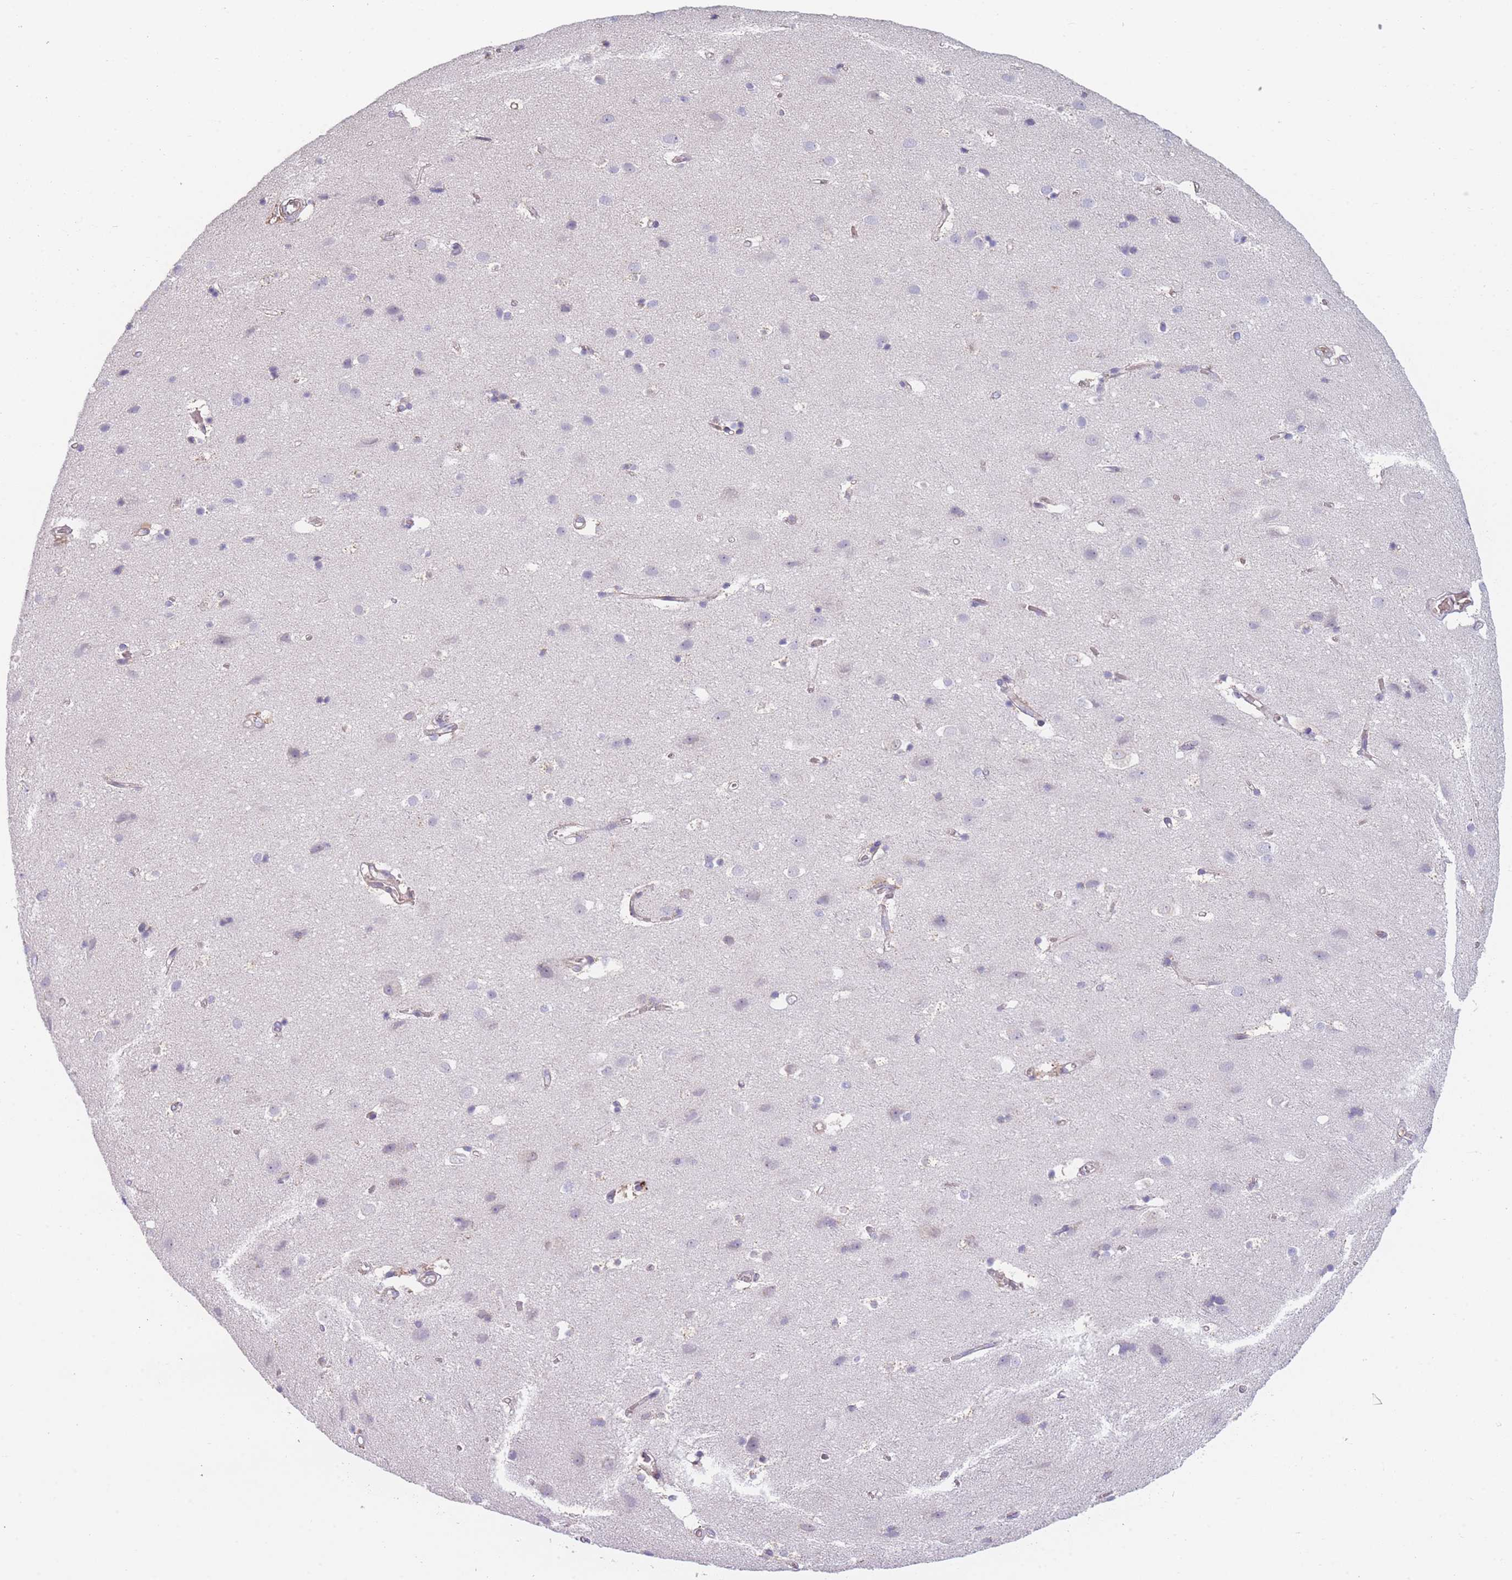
{"staining": {"intensity": "negative", "quantity": "none", "location": "none"}, "tissue": "cerebral cortex", "cell_type": "Endothelial cells", "image_type": "normal", "snomed": [{"axis": "morphology", "description": "Normal tissue, NOS"}, {"axis": "topography", "description": "Cerebral cortex"}], "caption": "The image displays no significant expression in endothelial cells of cerebral cortex. (DAB immunohistochemistry (IHC) with hematoxylin counter stain).", "gene": "SMPD4", "patient": {"sex": "male", "age": 54}}